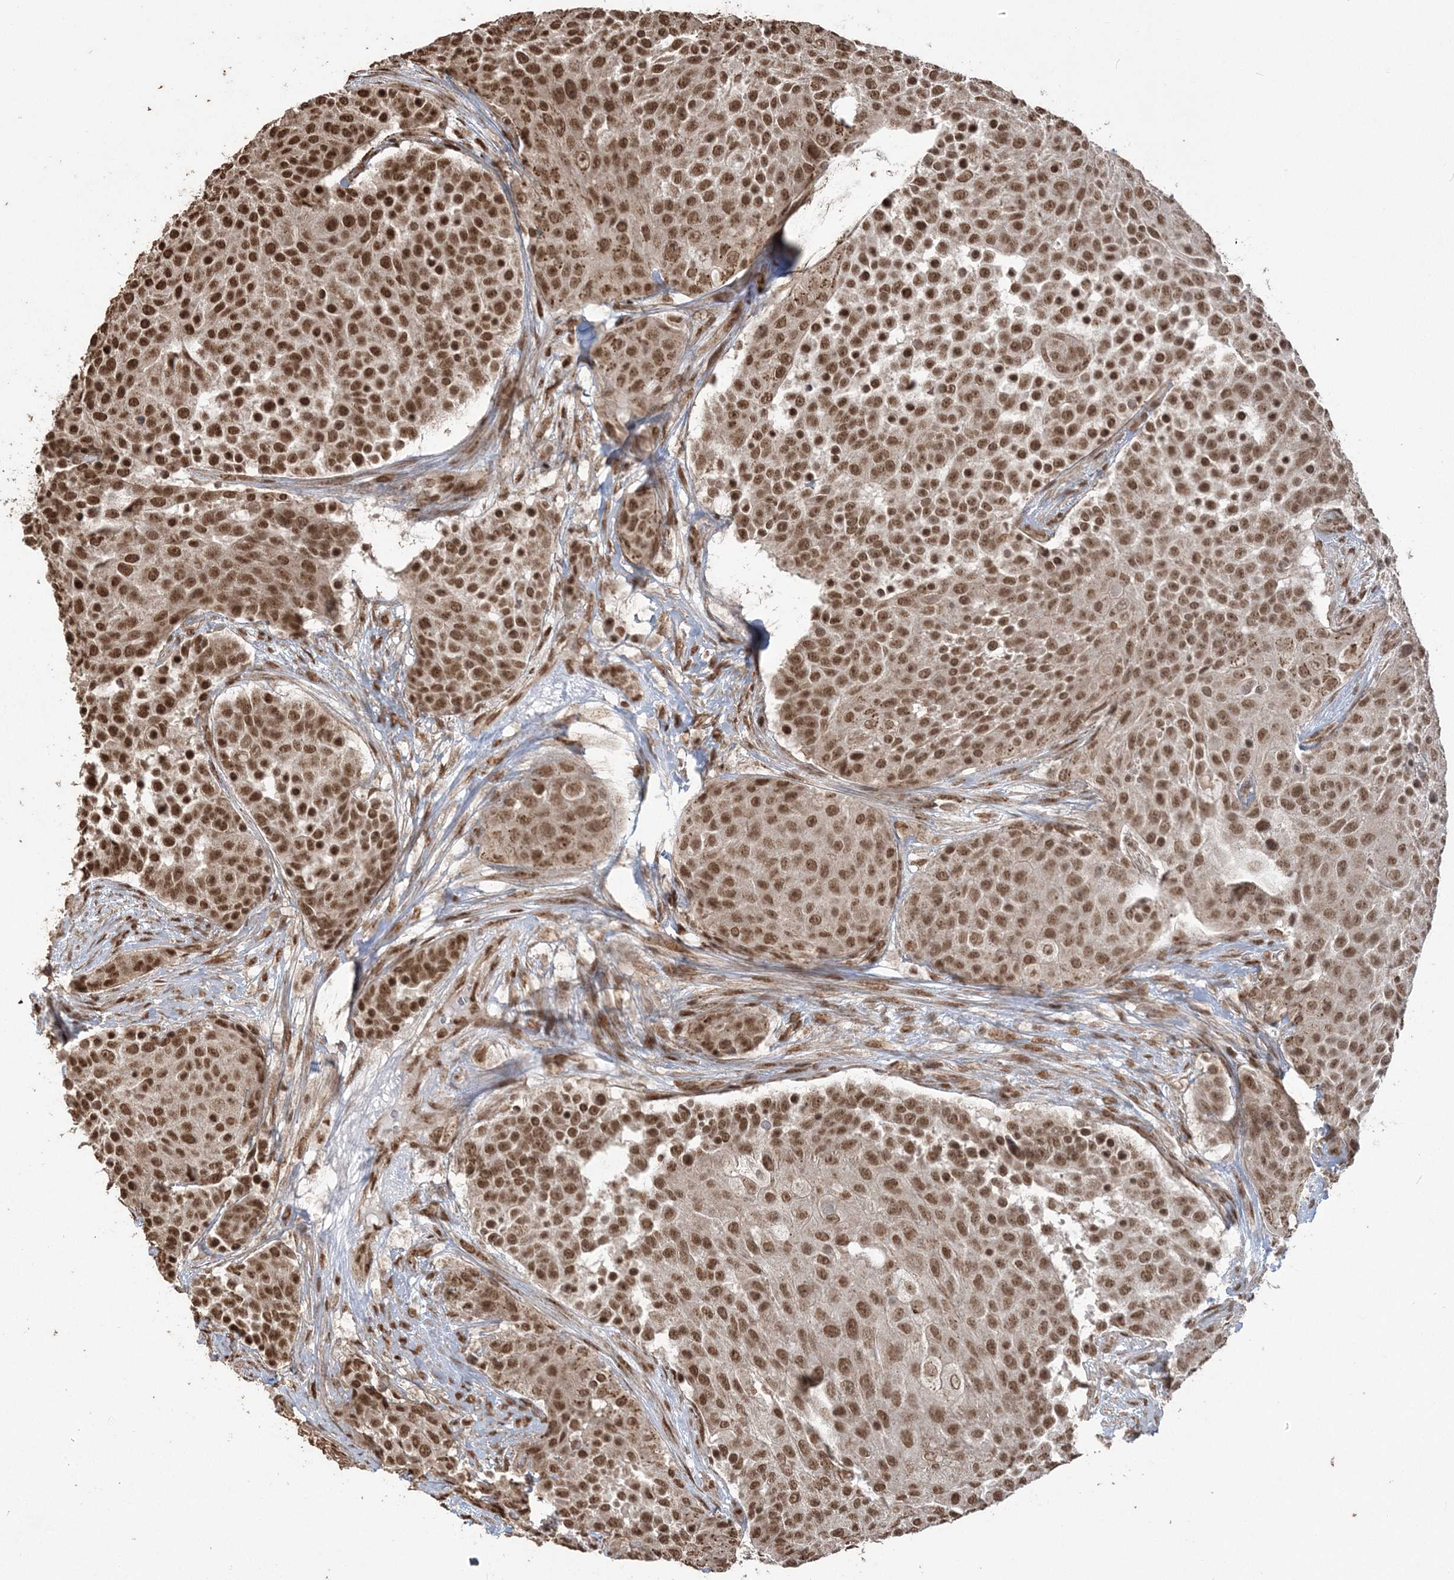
{"staining": {"intensity": "strong", "quantity": ">75%", "location": "nuclear"}, "tissue": "urothelial cancer", "cell_type": "Tumor cells", "image_type": "cancer", "snomed": [{"axis": "morphology", "description": "Urothelial carcinoma, High grade"}, {"axis": "topography", "description": "Urinary bladder"}], "caption": "The immunohistochemical stain labels strong nuclear staining in tumor cells of urothelial carcinoma (high-grade) tissue. (Brightfield microscopy of DAB IHC at high magnification).", "gene": "ZNF839", "patient": {"sex": "female", "age": 63}}